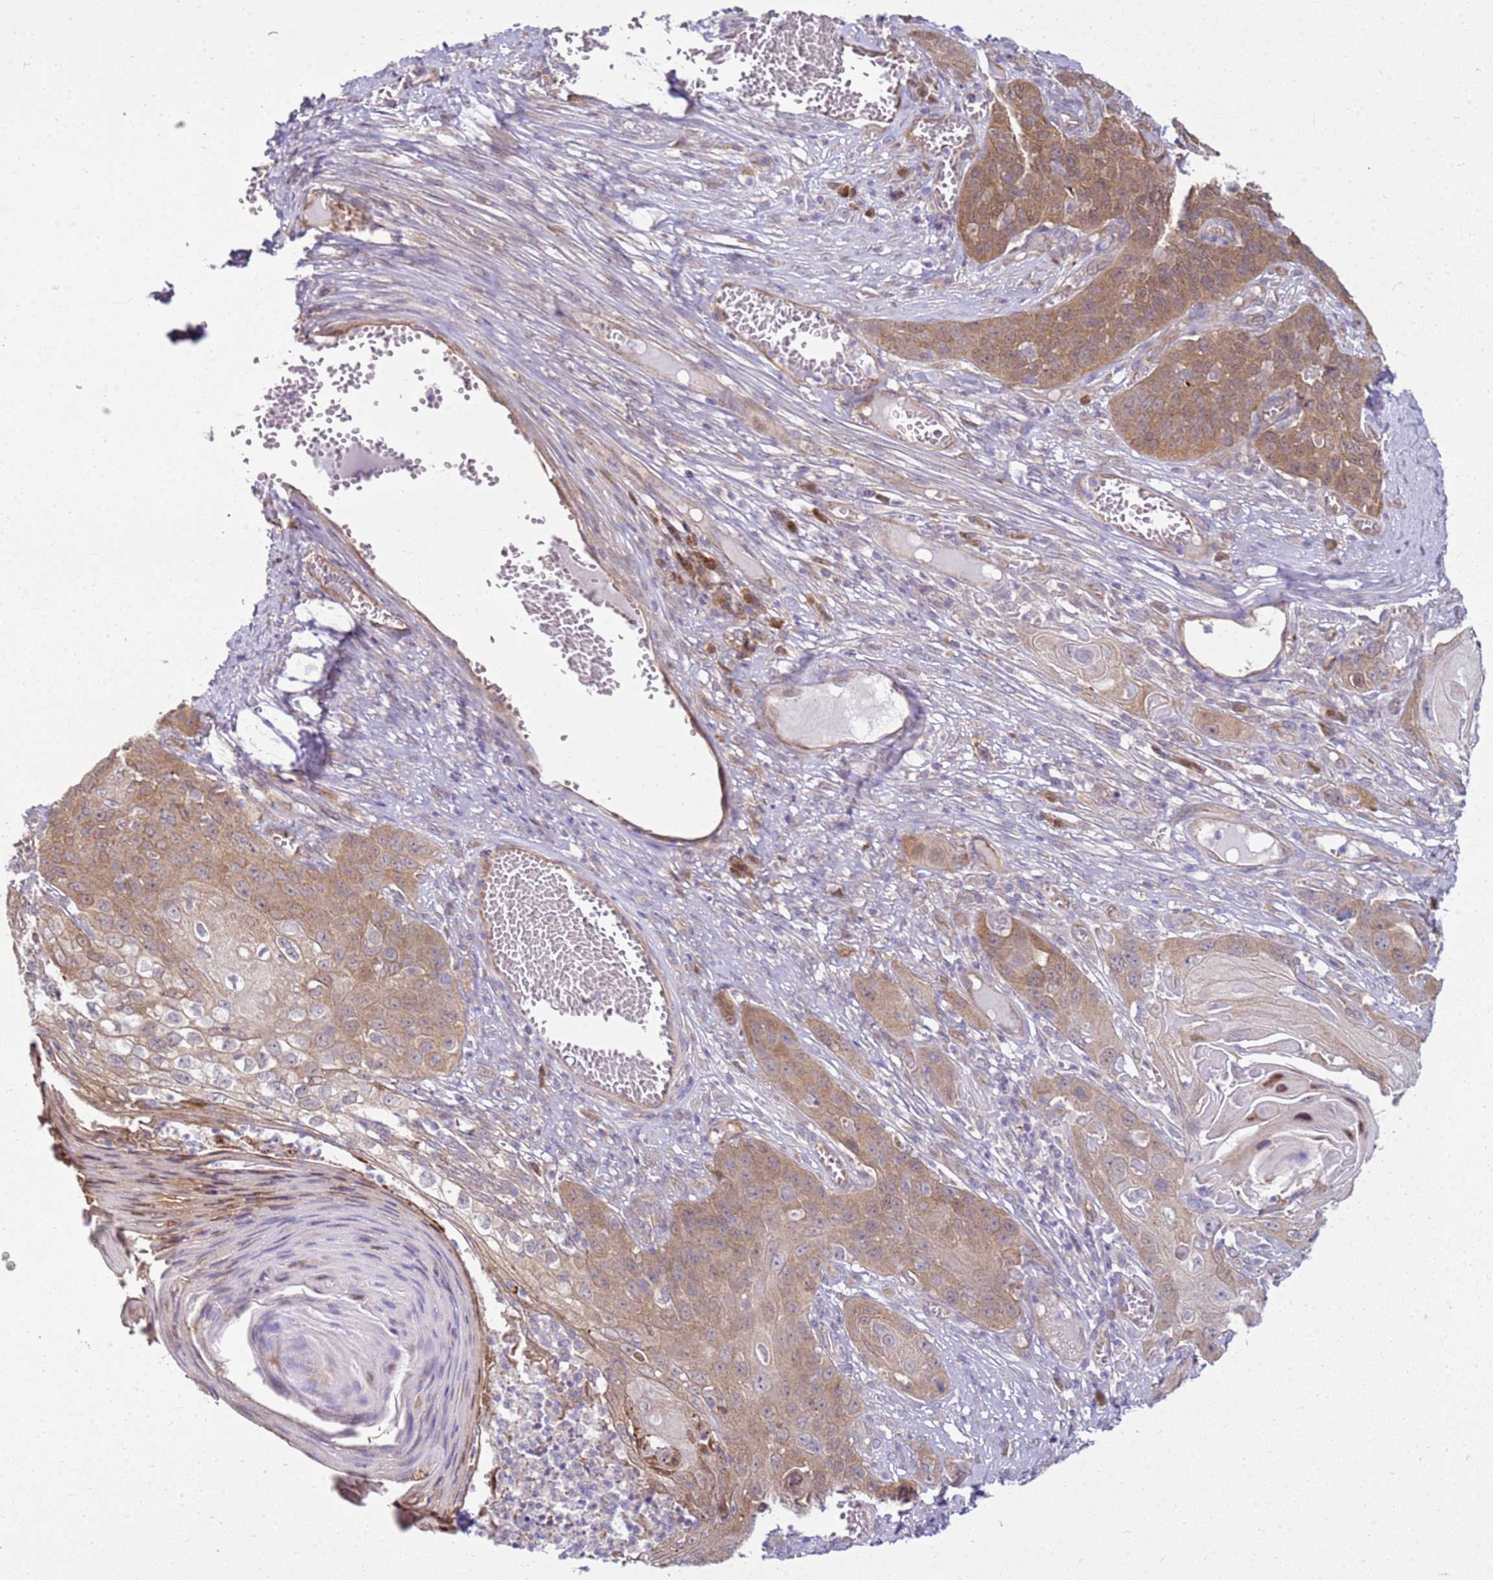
{"staining": {"intensity": "moderate", "quantity": ">75%", "location": "cytoplasmic/membranous"}, "tissue": "skin cancer", "cell_type": "Tumor cells", "image_type": "cancer", "snomed": [{"axis": "morphology", "description": "Squamous cell carcinoma, NOS"}, {"axis": "topography", "description": "Skin"}], "caption": "An immunohistochemistry (IHC) image of neoplastic tissue is shown. Protein staining in brown labels moderate cytoplasmic/membranous positivity in skin cancer (squamous cell carcinoma) within tumor cells.", "gene": "YWHAE", "patient": {"sex": "male", "age": 55}}